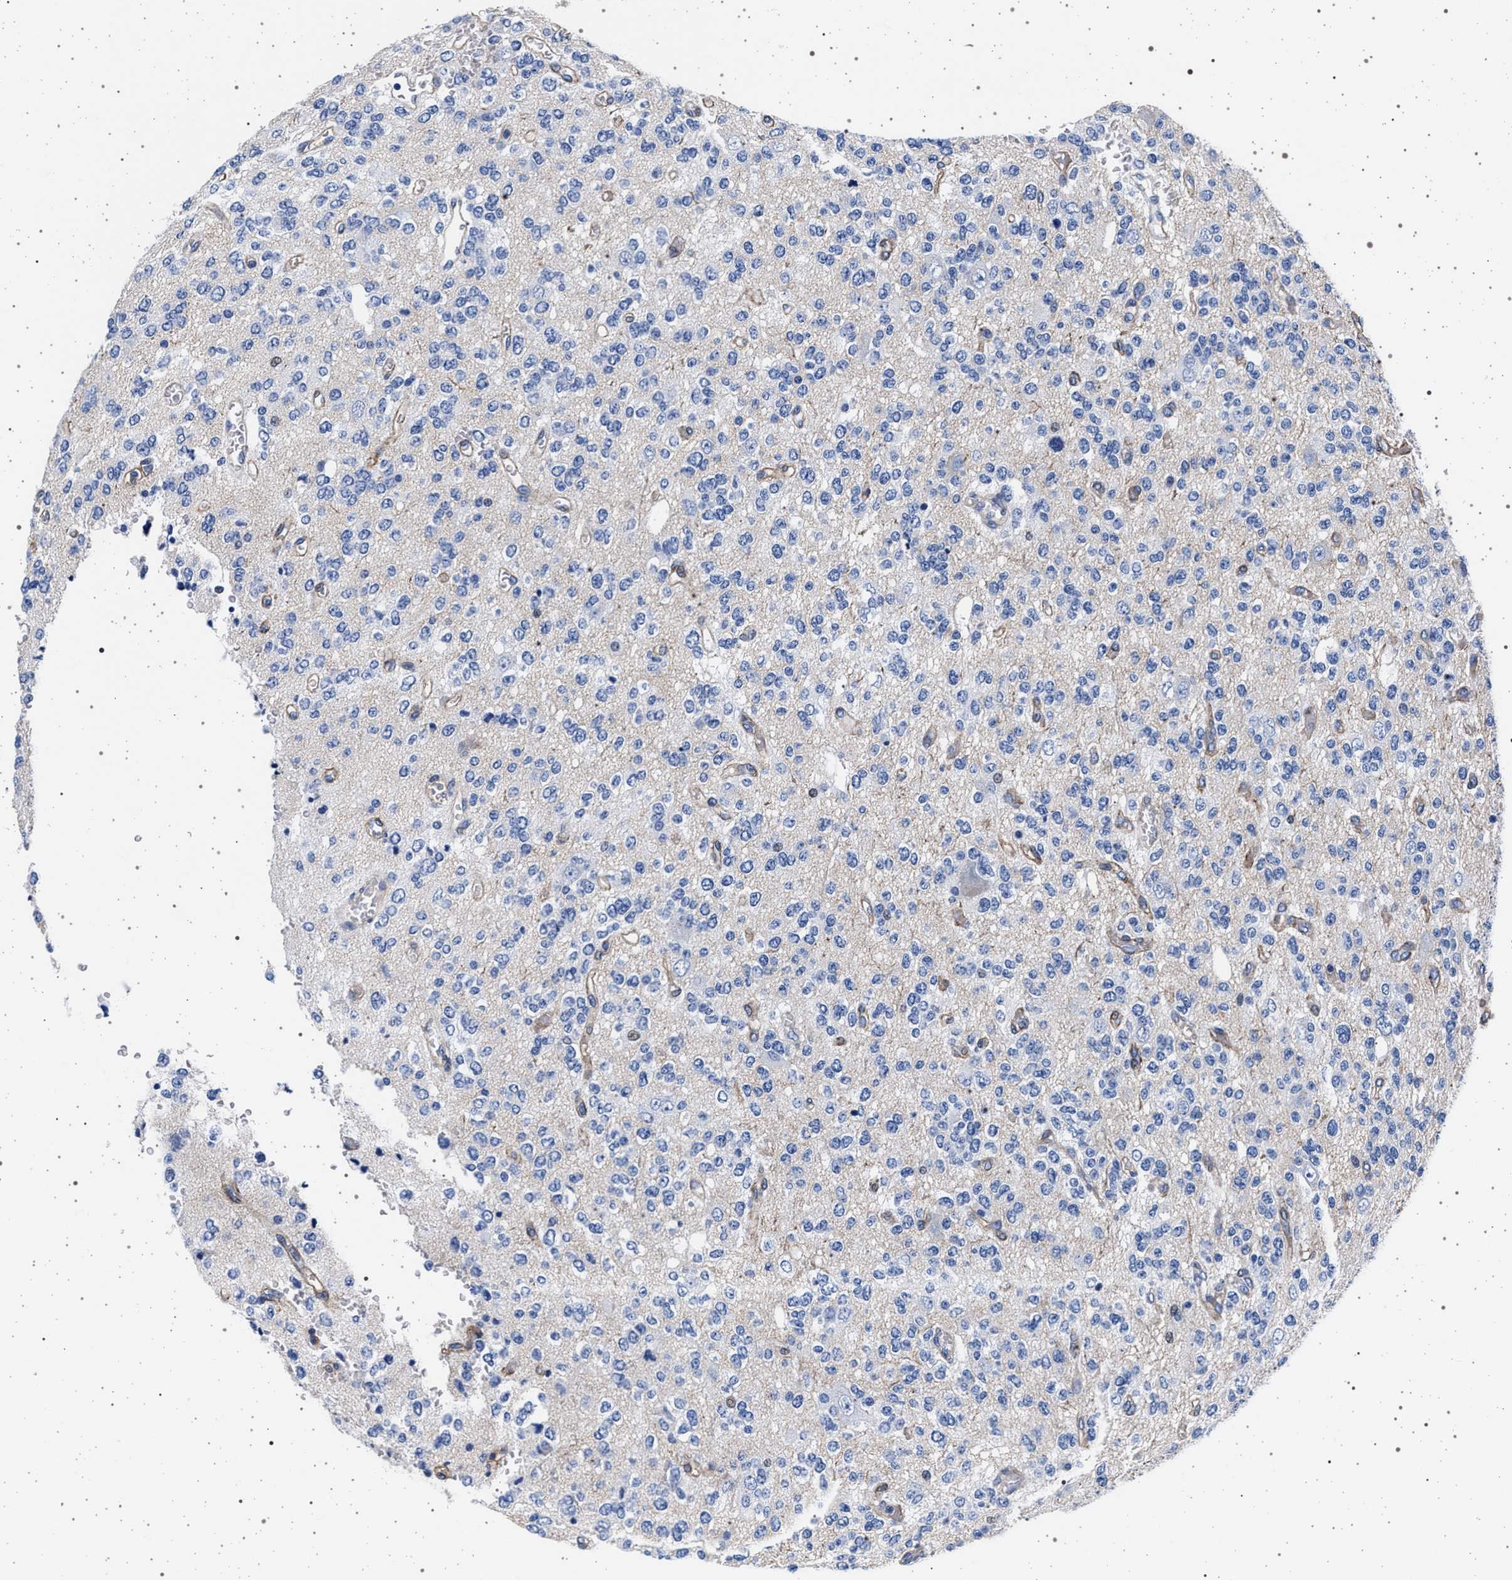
{"staining": {"intensity": "negative", "quantity": "none", "location": "none"}, "tissue": "glioma", "cell_type": "Tumor cells", "image_type": "cancer", "snomed": [{"axis": "morphology", "description": "Glioma, malignant, Low grade"}, {"axis": "topography", "description": "Brain"}], "caption": "Immunohistochemistry (IHC) of glioma shows no expression in tumor cells.", "gene": "SLC9A1", "patient": {"sex": "male", "age": 38}}